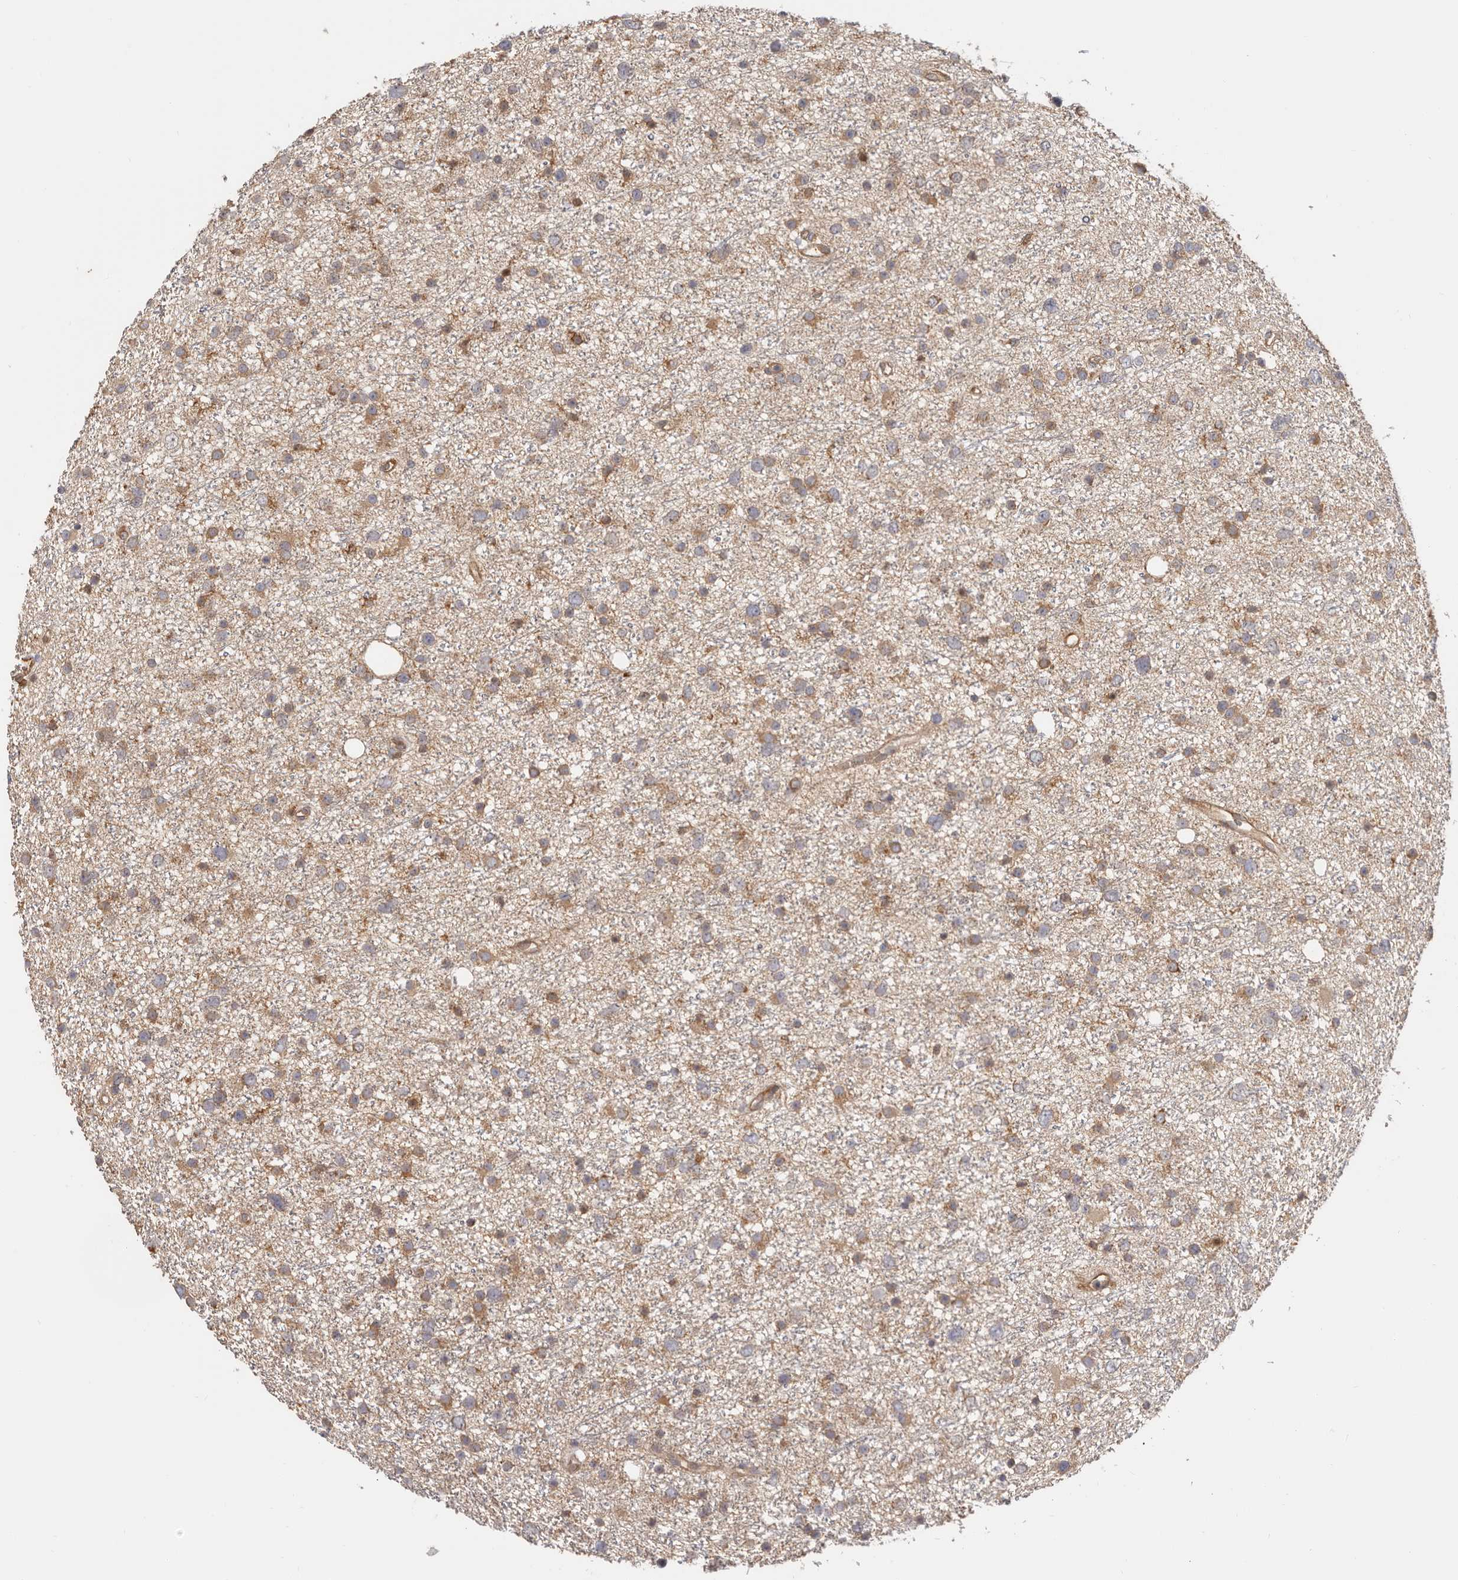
{"staining": {"intensity": "moderate", "quantity": ">75%", "location": "cytoplasmic/membranous"}, "tissue": "glioma", "cell_type": "Tumor cells", "image_type": "cancer", "snomed": [{"axis": "morphology", "description": "Glioma, malignant, Low grade"}, {"axis": "topography", "description": "Cerebral cortex"}], "caption": "DAB immunohistochemical staining of human low-grade glioma (malignant) displays moderate cytoplasmic/membranous protein expression in about >75% of tumor cells.", "gene": "LAP3", "patient": {"sex": "female", "age": 39}}